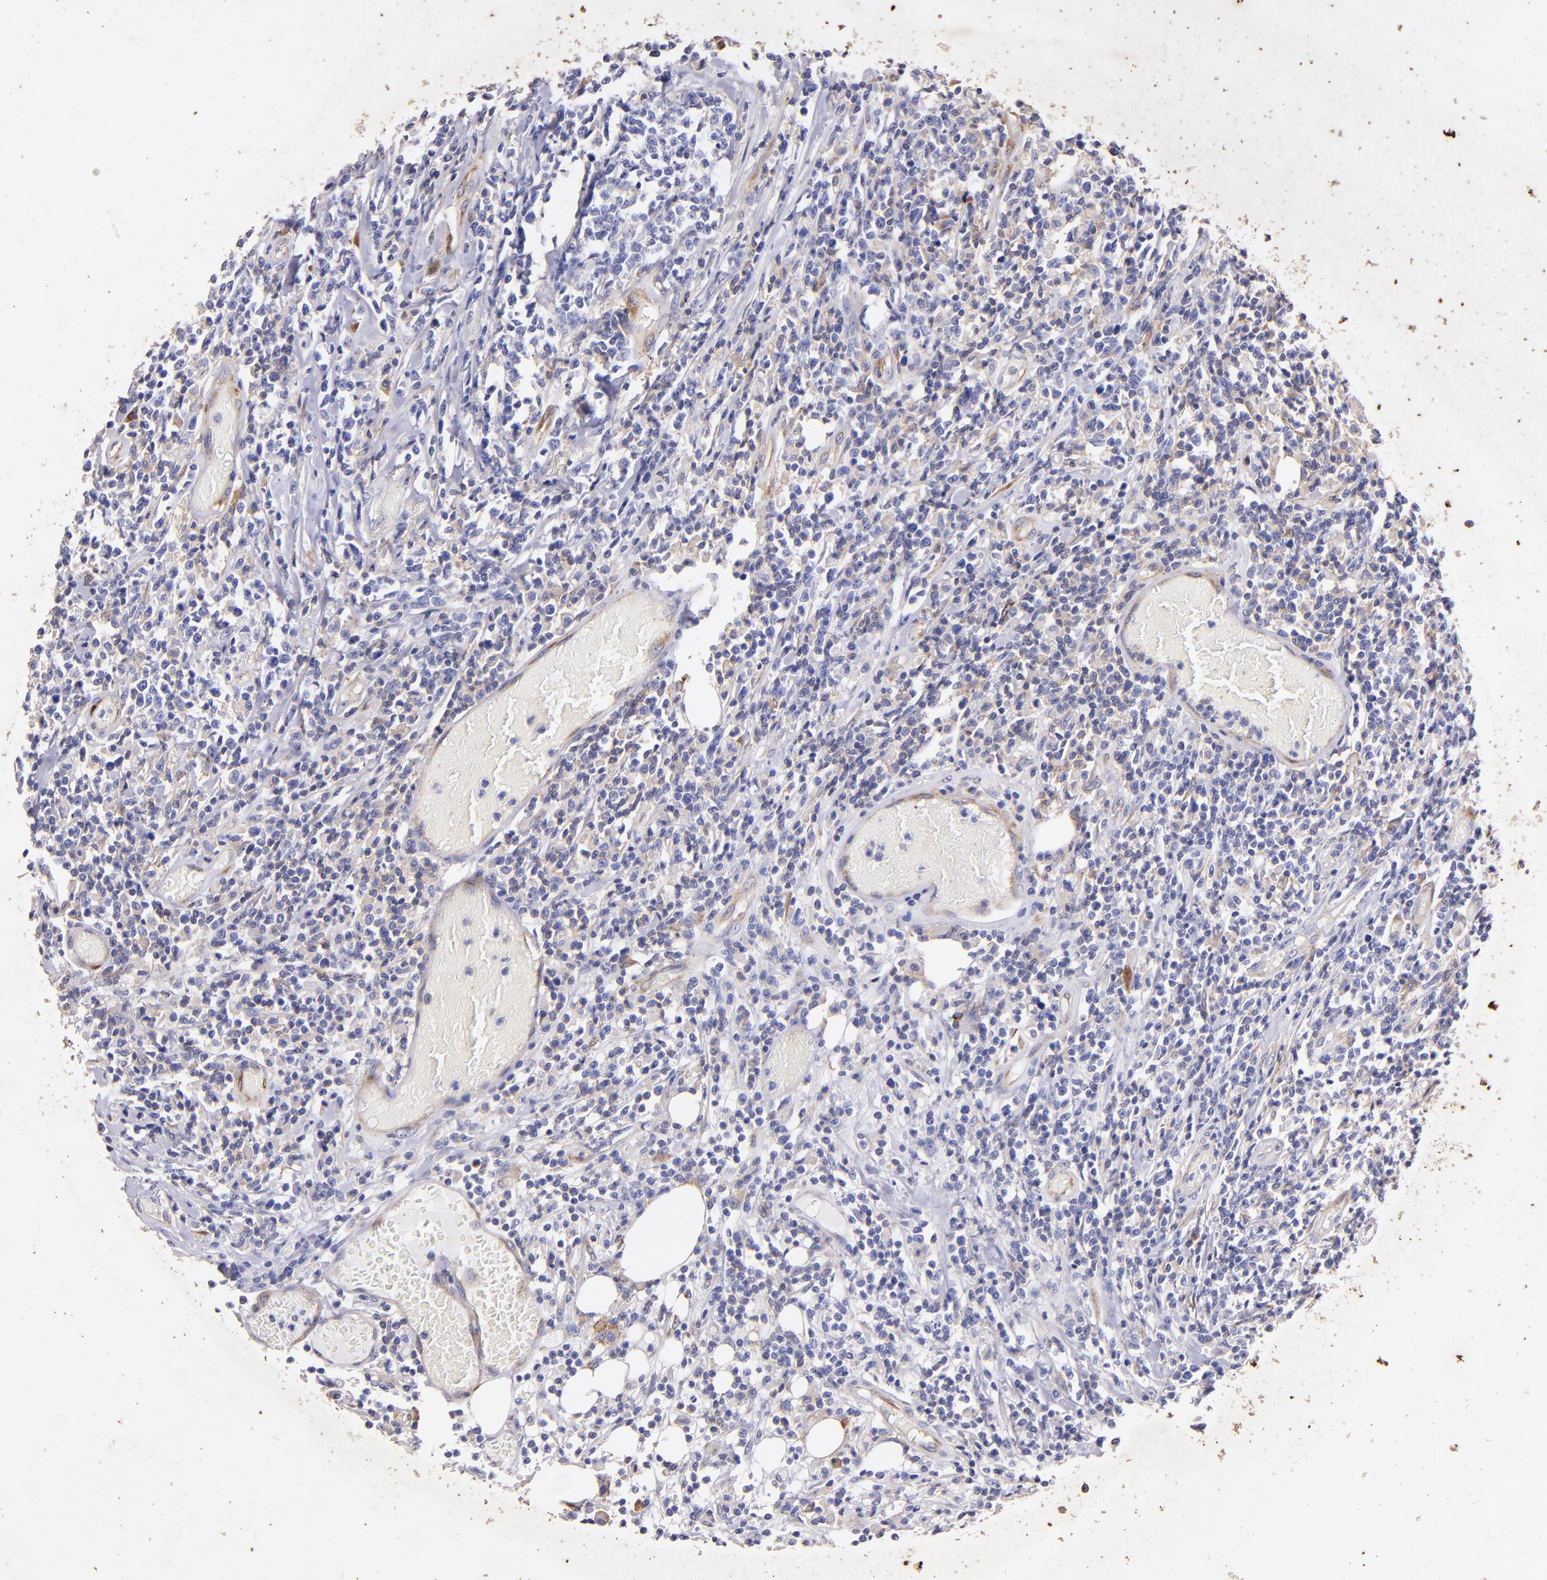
{"staining": {"intensity": "weak", "quantity": "25%-75%", "location": "cytoplasmic/membranous"}, "tissue": "lymphoma", "cell_type": "Tumor cells", "image_type": "cancer", "snomed": [{"axis": "morphology", "description": "Malignant lymphoma, non-Hodgkin's type, High grade"}, {"axis": "topography", "description": "Colon"}], "caption": "IHC histopathology image of neoplastic tissue: human lymphoma stained using immunohistochemistry (IHC) shows low levels of weak protein expression localized specifically in the cytoplasmic/membranous of tumor cells, appearing as a cytoplasmic/membranous brown color.", "gene": "RET", "patient": {"sex": "male", "age": 82}}